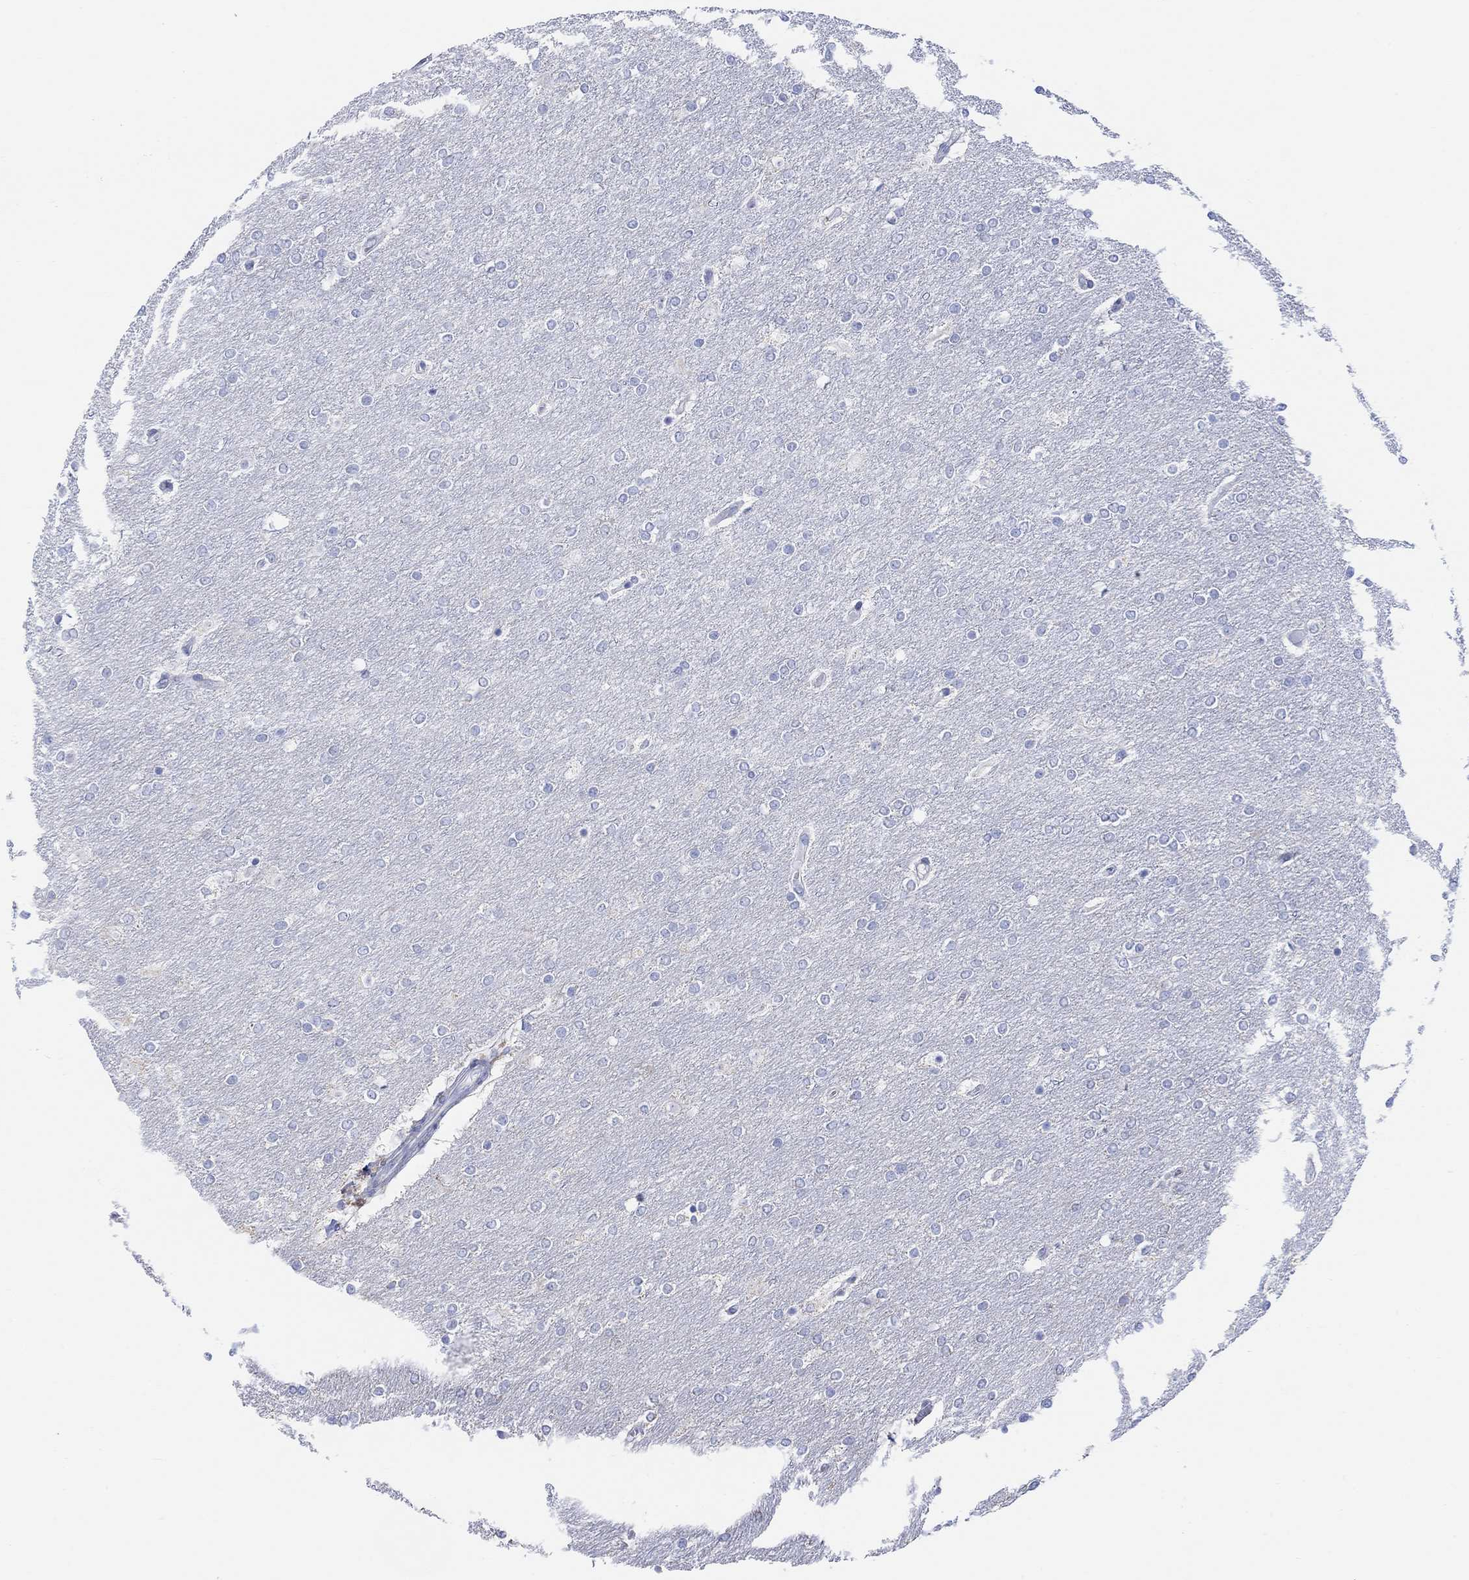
{"staining": {"intensity": "negative", "quantity": "none", "location": "none"}, "tissue": "glioma", "cell_type": "Tumor cells", "image_type": "cancer", "snomed": [{"axis": "morphology", "description": "Glioma, malignant, High grade"}, {"axis": "topography", "description": "Brain"}], "caption": "The IHC image has no significant expression in tumor cells of glioma tissue.", "gene": "SYT12", "patient": {"sex": "female", "age": 61}}